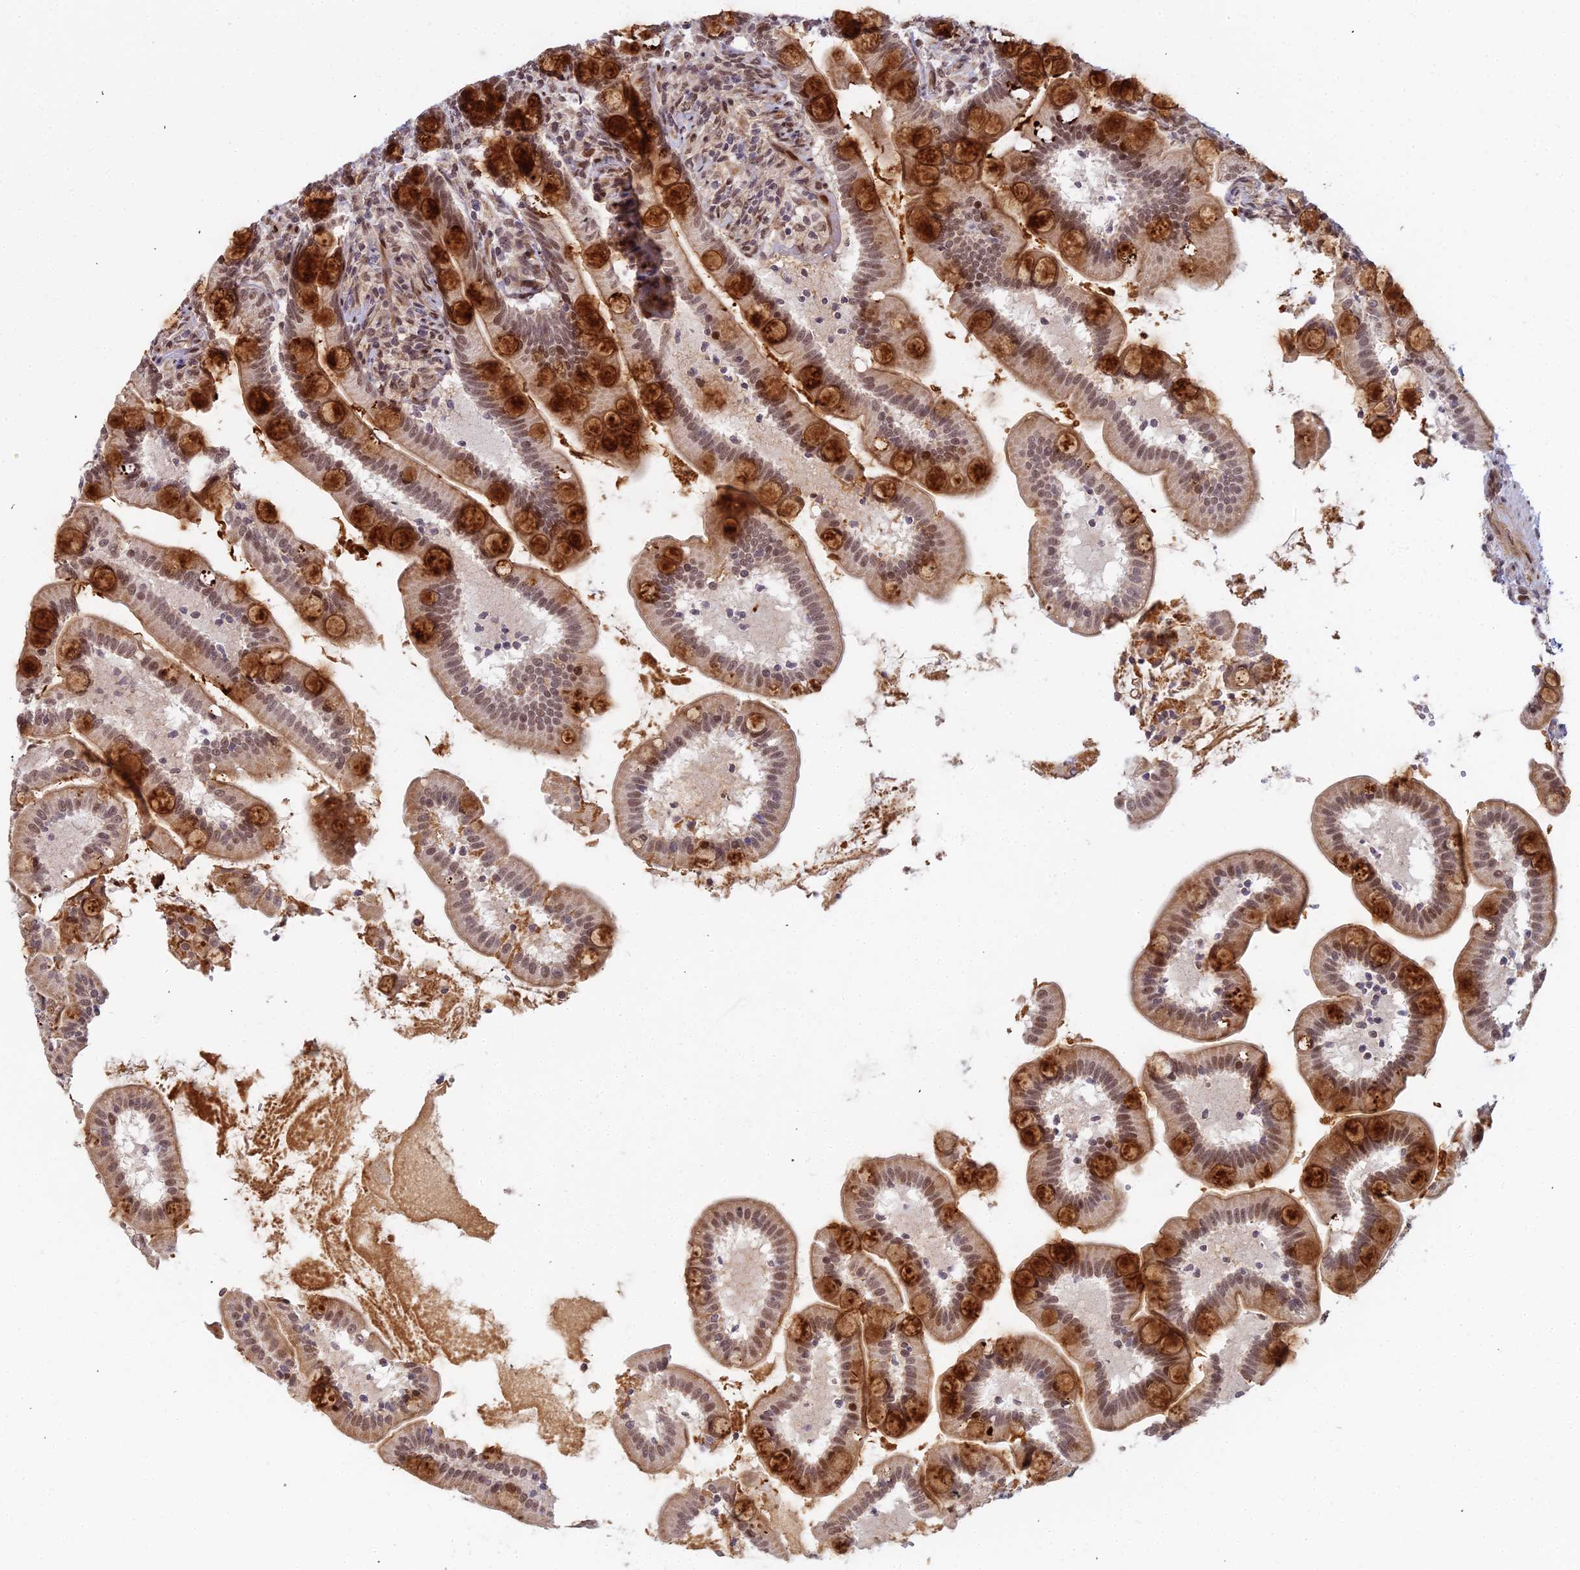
{"staining": {"intensity": "strong", "quantity": "25%-75%", "location": "cytoplasmic/membranous,nuclear"}, "tissue": "small intestine", "cell_type": "Glandular cells", "image_type": "normal", "snomed": [{"axis": "morphology", "description": "Normal tissue, NOS"}, {"axis": "topography", "description": "Small intestine"}], "caption": "This image displays IHC staining of unremarkable small intestine, with high strong cytoplasmic/membranous,nuclear staining in approximately 25%-75% of glandular cells.", "gene": "ABCA2", "patient": {"sex": "female", "age": 64}}